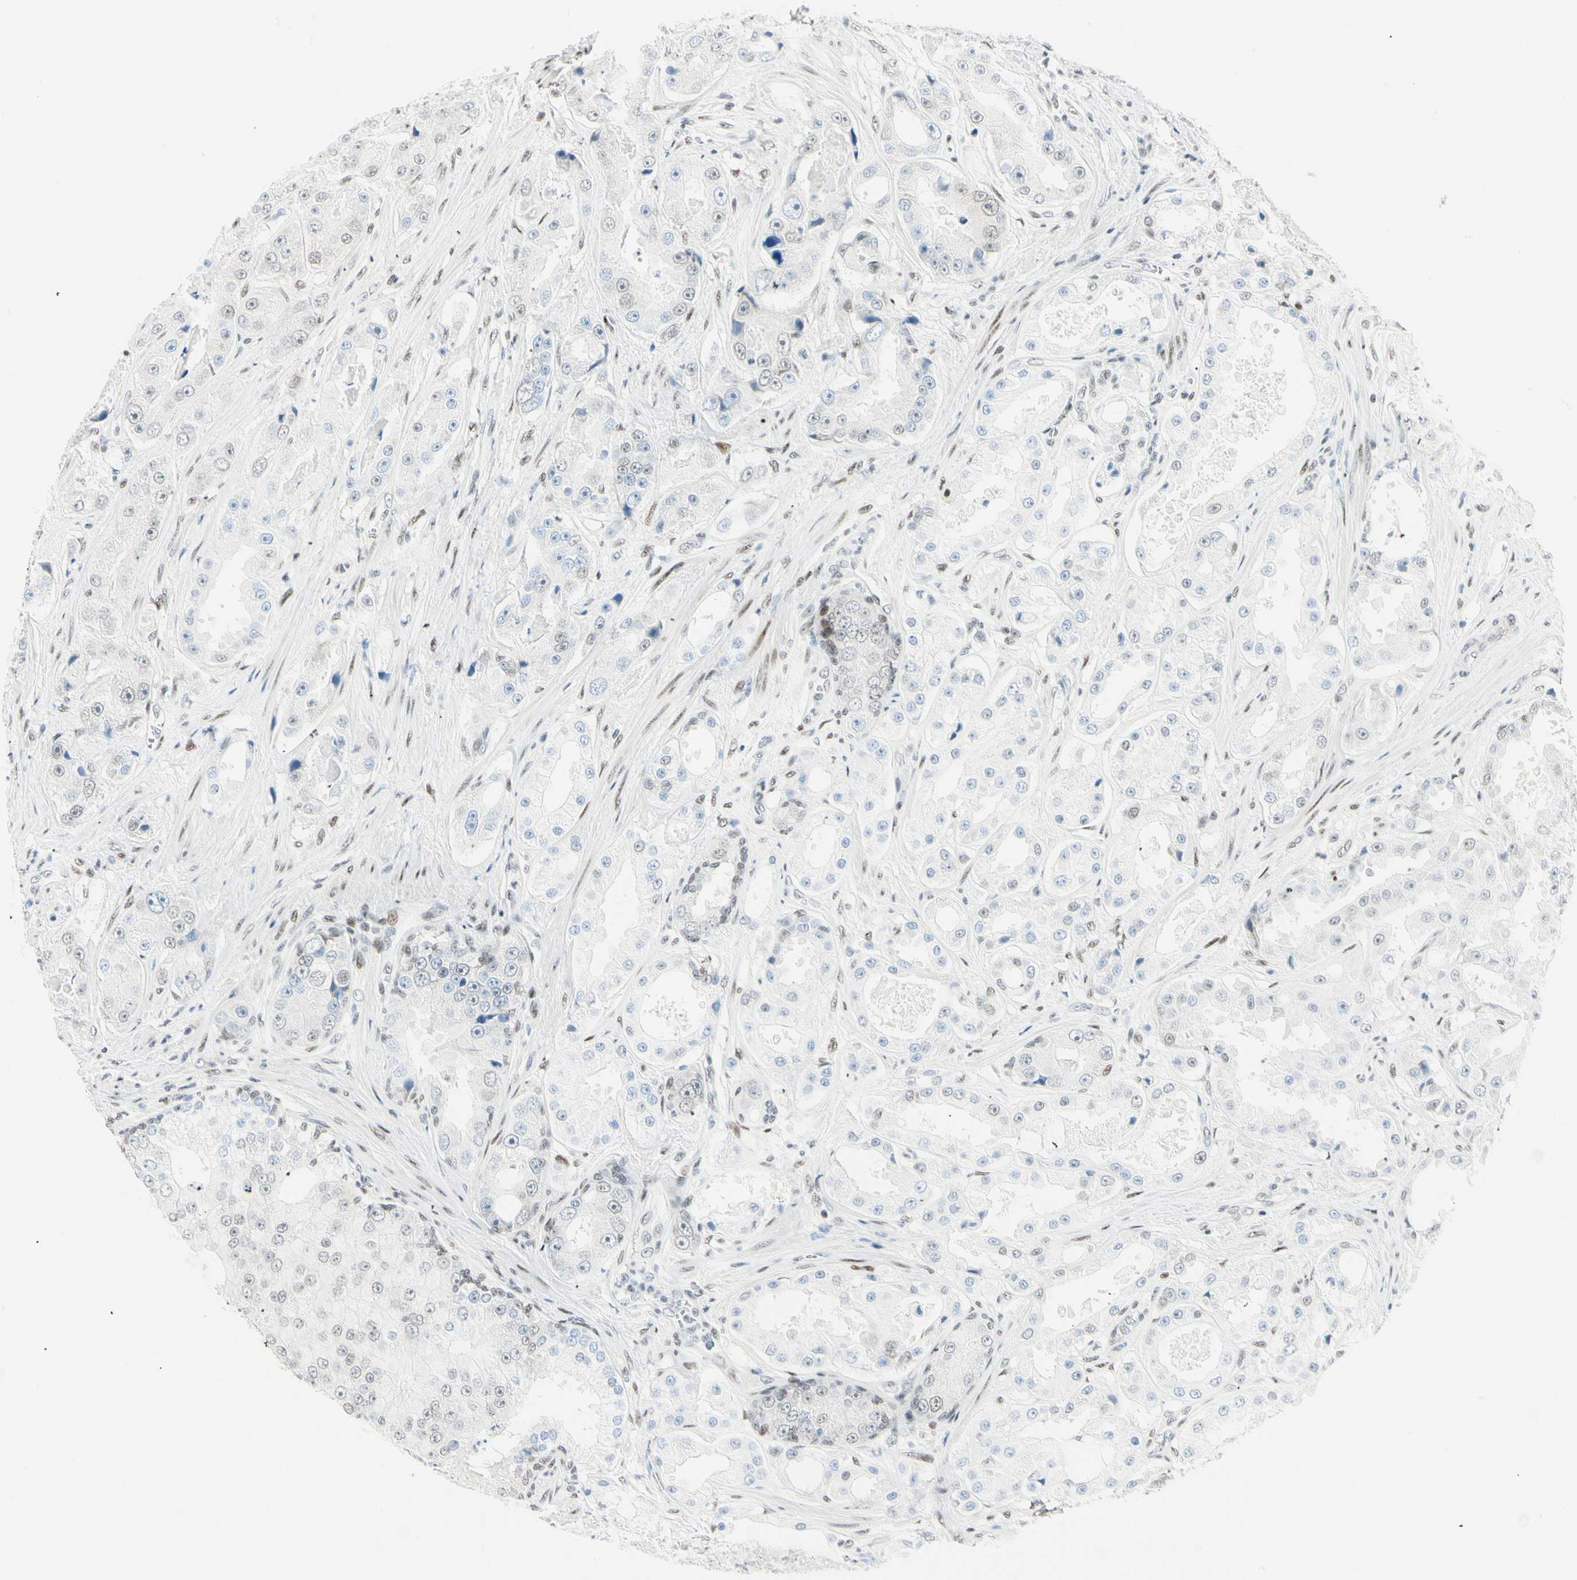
{"staining": {"intensity": "negative", "quantity": "none", "location": "none"}, "tissue": "prostate cancer", "cell_type": "Tumor cells", "image_type": "cancer", "snomed": [{"axis": "morphology", "description": "Adenocarcinoma, High grade"}, {"axis": "topography", "description": "Prostate"}], "caption": "An image of prostate cancer stained for a protein reveals no brown staining in tumor cells.", "gene": "PKNOX1", "patient": {"sex": "male", "age": 73}}